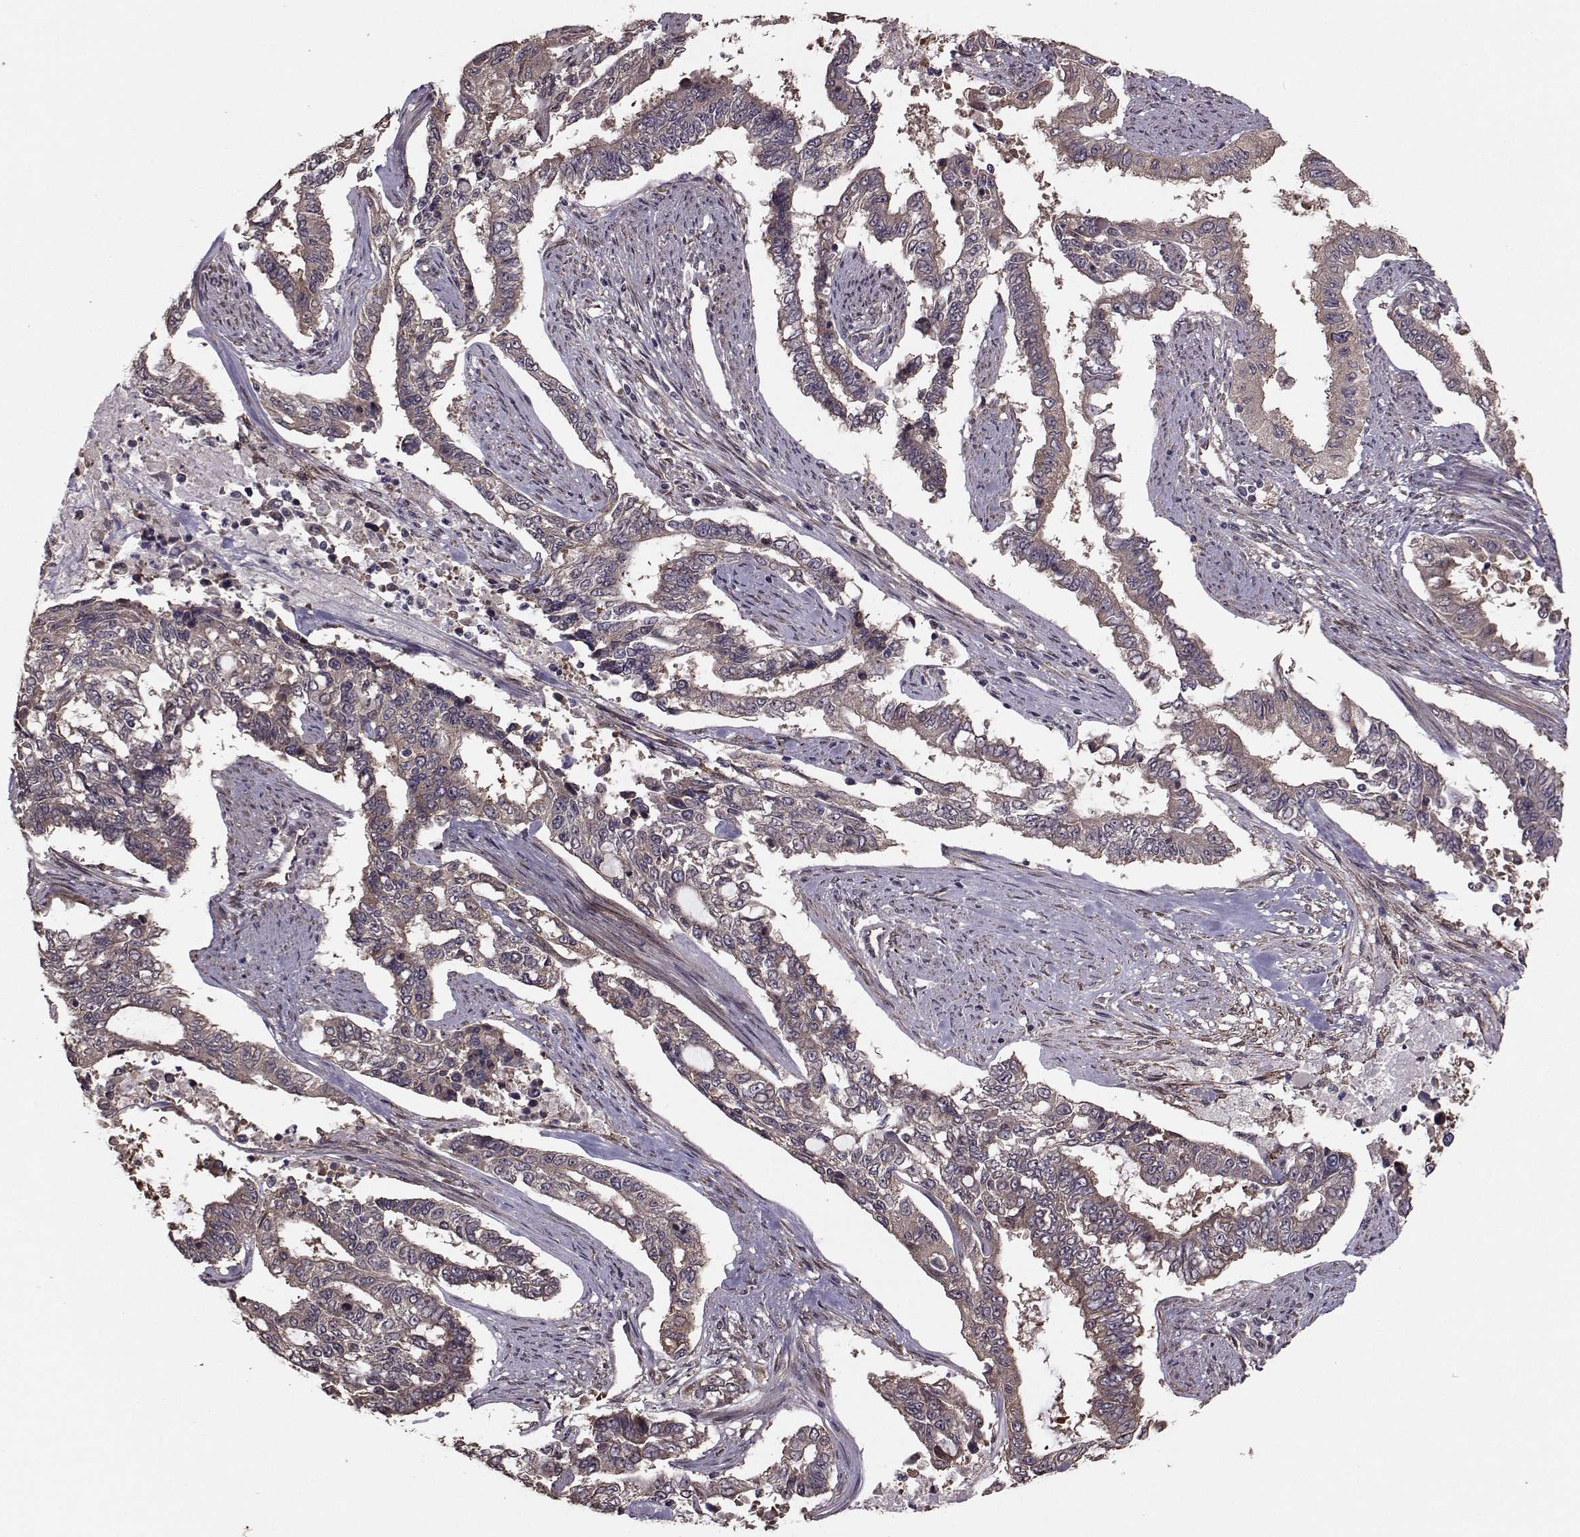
{"staining": {"intensity": "negative", "quantity": "none", "location": "none"}, "tissue": "endometrial cancer", "cell_type": "Tumor cells", "image_type": "cancer", "snomed": [{"axis": "morphology", "description": "Adenocarcinoma, NOS"}, {"axis": "topography", "description": "Uterus"}], "caption": "Tumor cells show no significant positivity in endometrial cancer.", "gene": "TRIP10", "patient": {"sex": "female", "age": 59}}